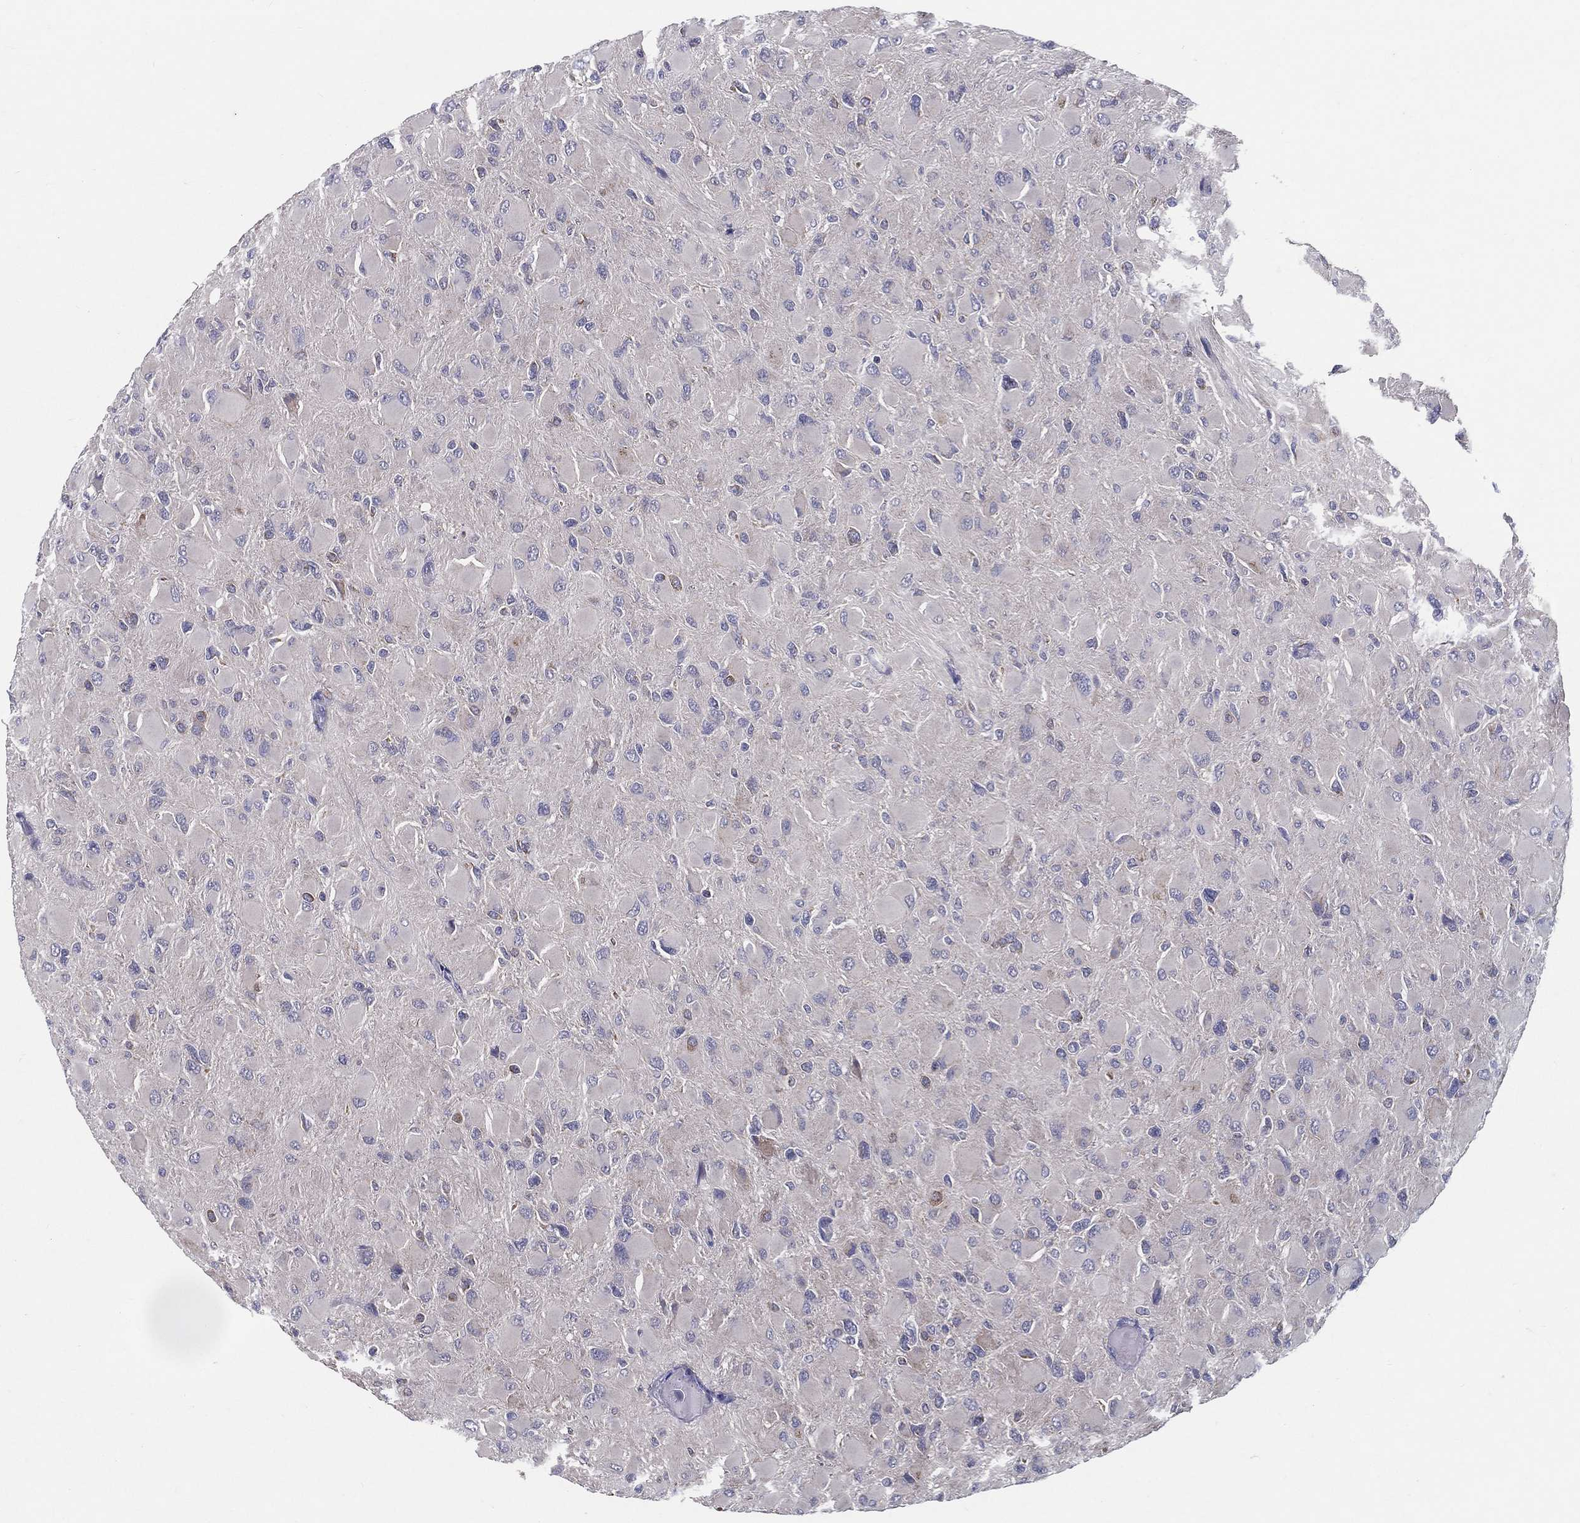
{"staining": {"intensity": "negative", "quantity": "none", "location": "none"}, "tissue": "glioma", "cell_type": "Tumor cells", "image_type": "cancer", "snomed": [{"axis": "morphology", "description": "Glioma, malignant, High grade"}, {"axis": "topography", "description": "Cerebral cortex"}], "caption": "This is a micrograph of immunohistochemistry (IHC) staining of glioma, which shows no staining in tumor cells.", "gene": "PCSK1", "patient": {"sex": "female", "age": 36}}